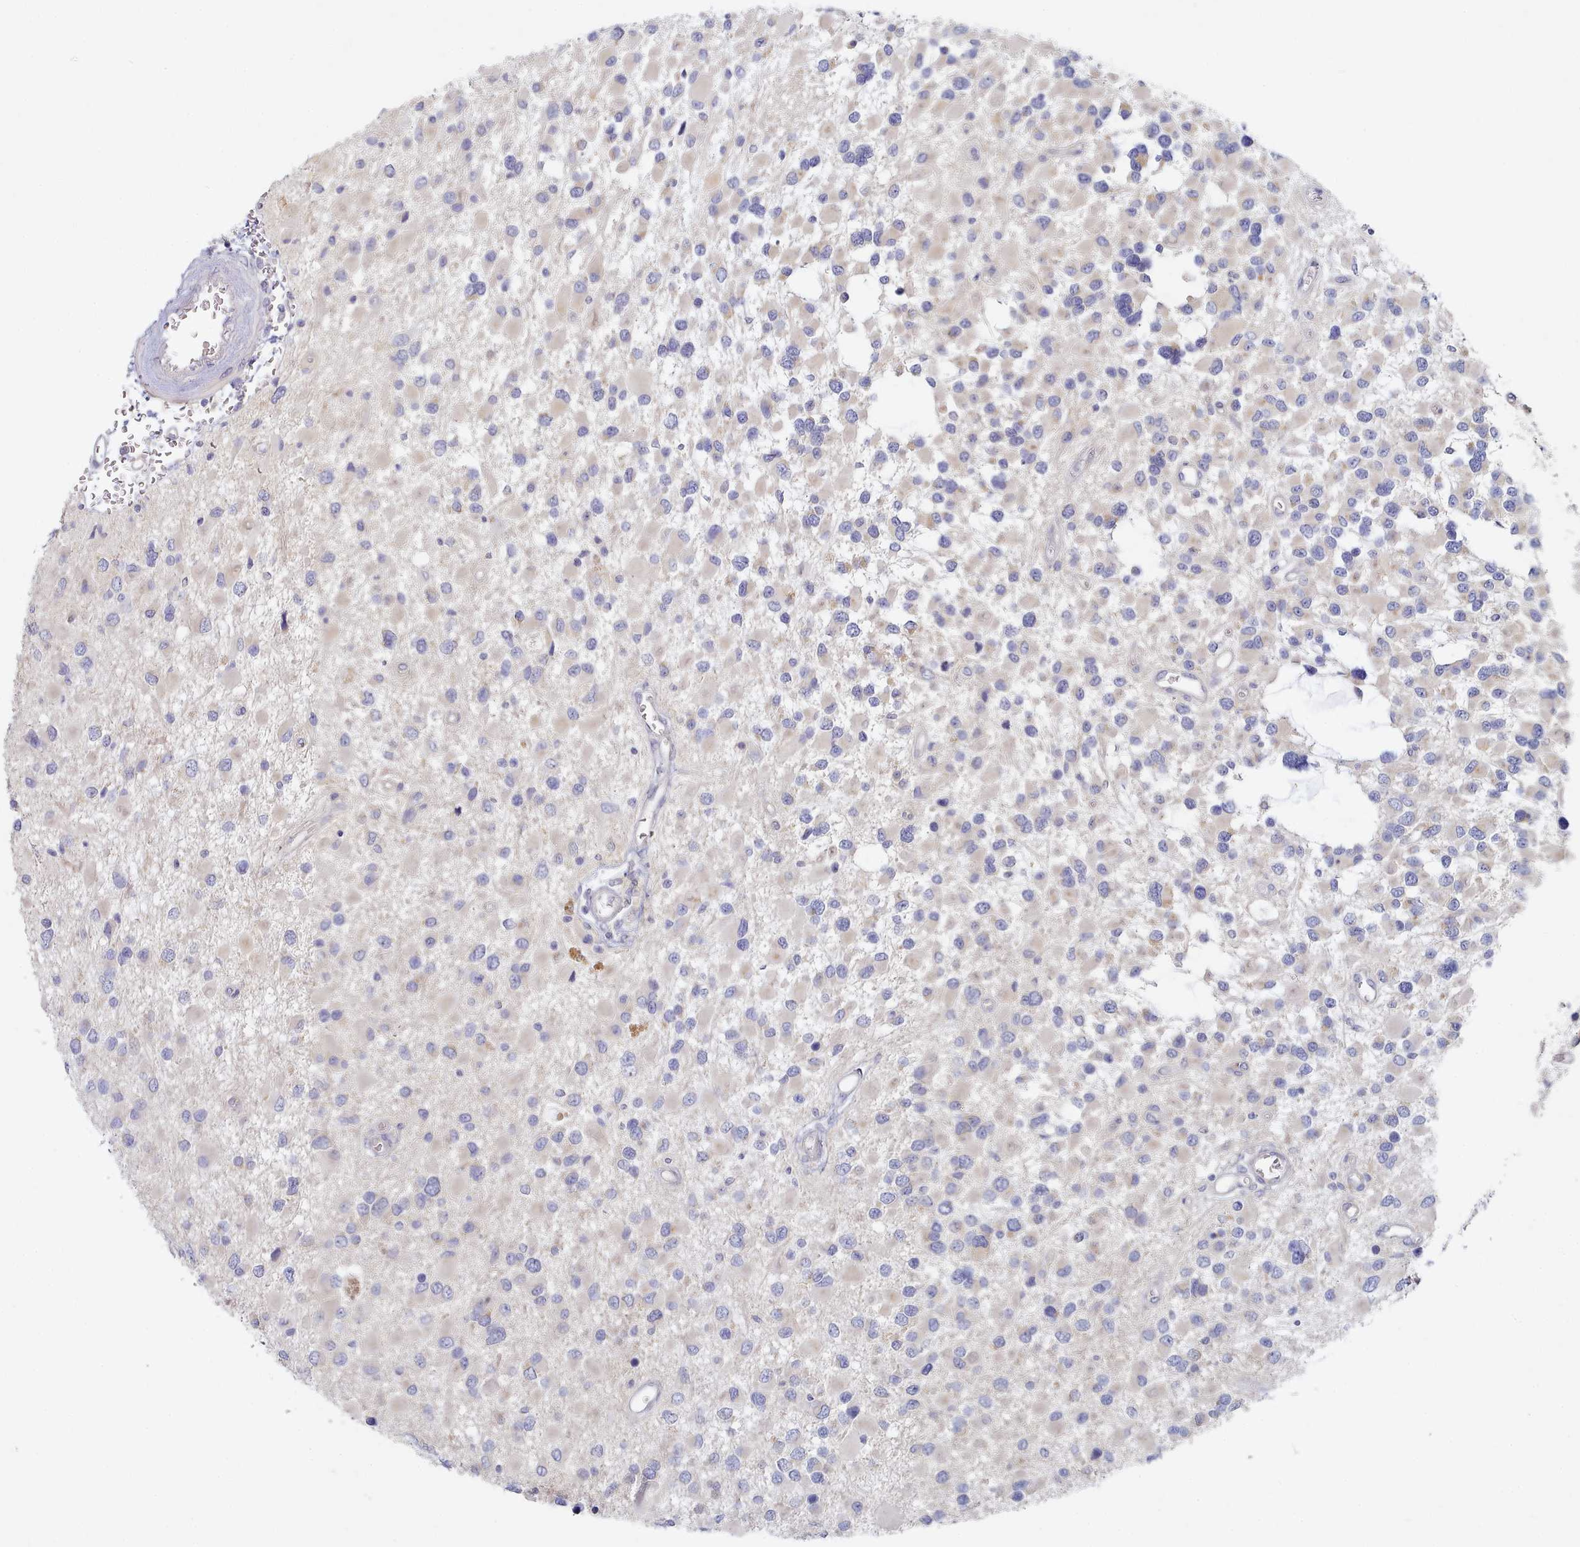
{"staining": {"intensity": "negative", "quantity": "none", "location": "none"}, "tissue": "glioma", "cell_type": "Tumor cells", "image_type": "cancer", "snomed": [{"axis": "morphology", "description": "Glioma, malignant, High grade"}, {"axis": "topography", "description": "Brain"}], "caption": "High power microscopy micrograph of an immunohistochemistry (IHC) micrograph of glioma, revealing no significant staining in tumor cells.", "gene": "TYW1B", "patient": {"sex": "male", "age": 53}}